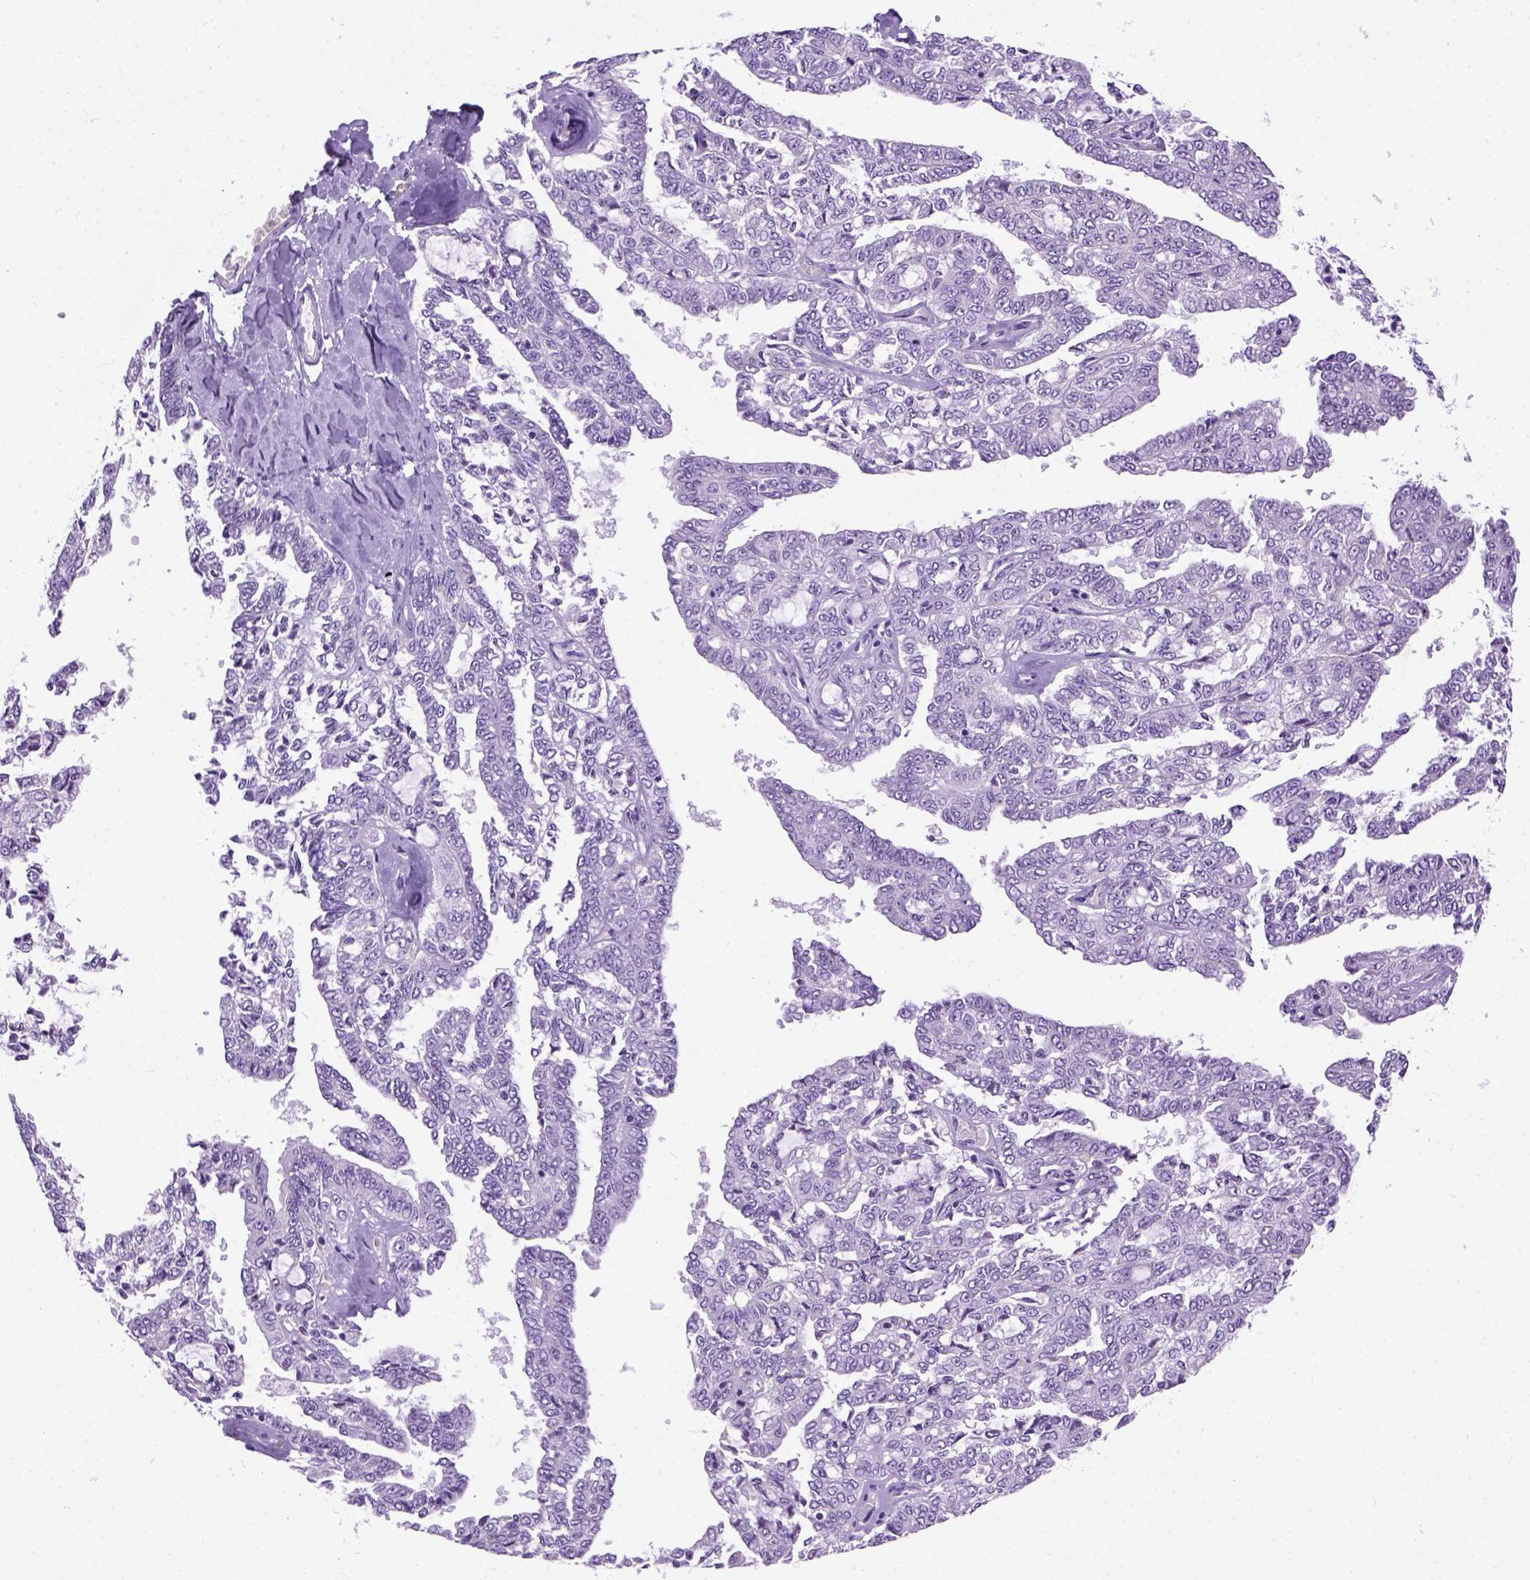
{"staining": {"intensity": "negative", "quantity": "none", "location": "none"}, "tissue": "ovarian cancer", "cell_type": "Tumor cells", "image_type": "cancer", "snomed": [{"axis": "morphology", "description": "Cystadenocarcinoma, serous, NOS"}, {"axis": "topography", "description": "Ovary"}], "caption": "Tumor cells are negative for brown protein staining in ovarian cancer (serous cystadenocarcinoma). (DAB (3,3'-diaminobenzidine) IHC, high magnification).", "gene": "UTP4", "patient": {"sex": "female", "age": 71}}